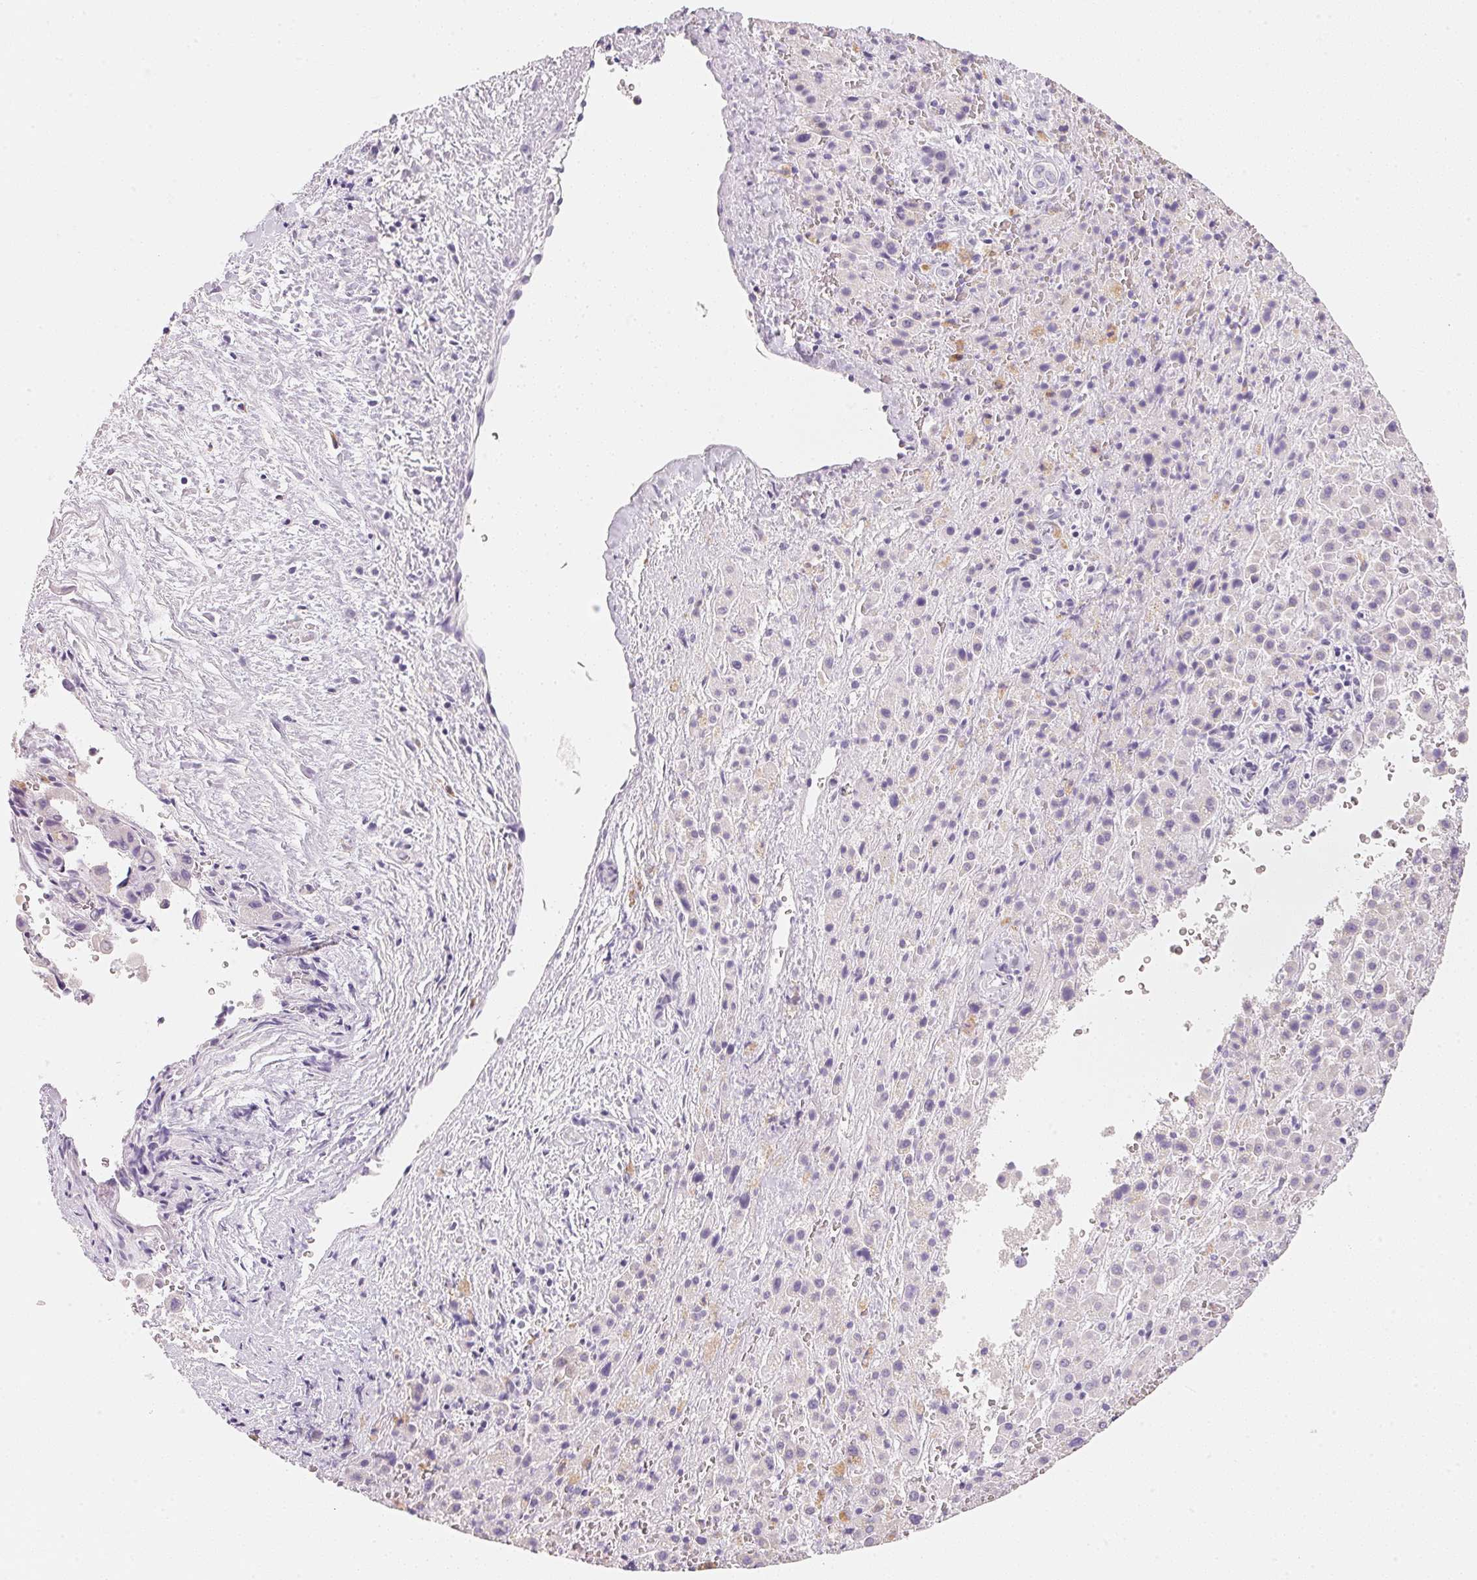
{"staining": {"intensity": "moderate", "quantity": "<25%", "location": "cytoplasmic/membranous"}, "tissue": "liver cancer", "cell_type": "Tumor cells", "image_type": "cancer", "snomed": [{"axis": "morphology", "description": "Carcinoma, Hepatocellular, NOS"}, {"axis": "topography", "description": "Liver"}], "caption": "This is a micrograph of immunohistochemistry staining of liver hepatocellular carcinoma, which shows moderate staining in the cytoplasmic/membranous of tumor cells.", "gene": "ACP3", "patient": {"sex": "male", "age": 27}}